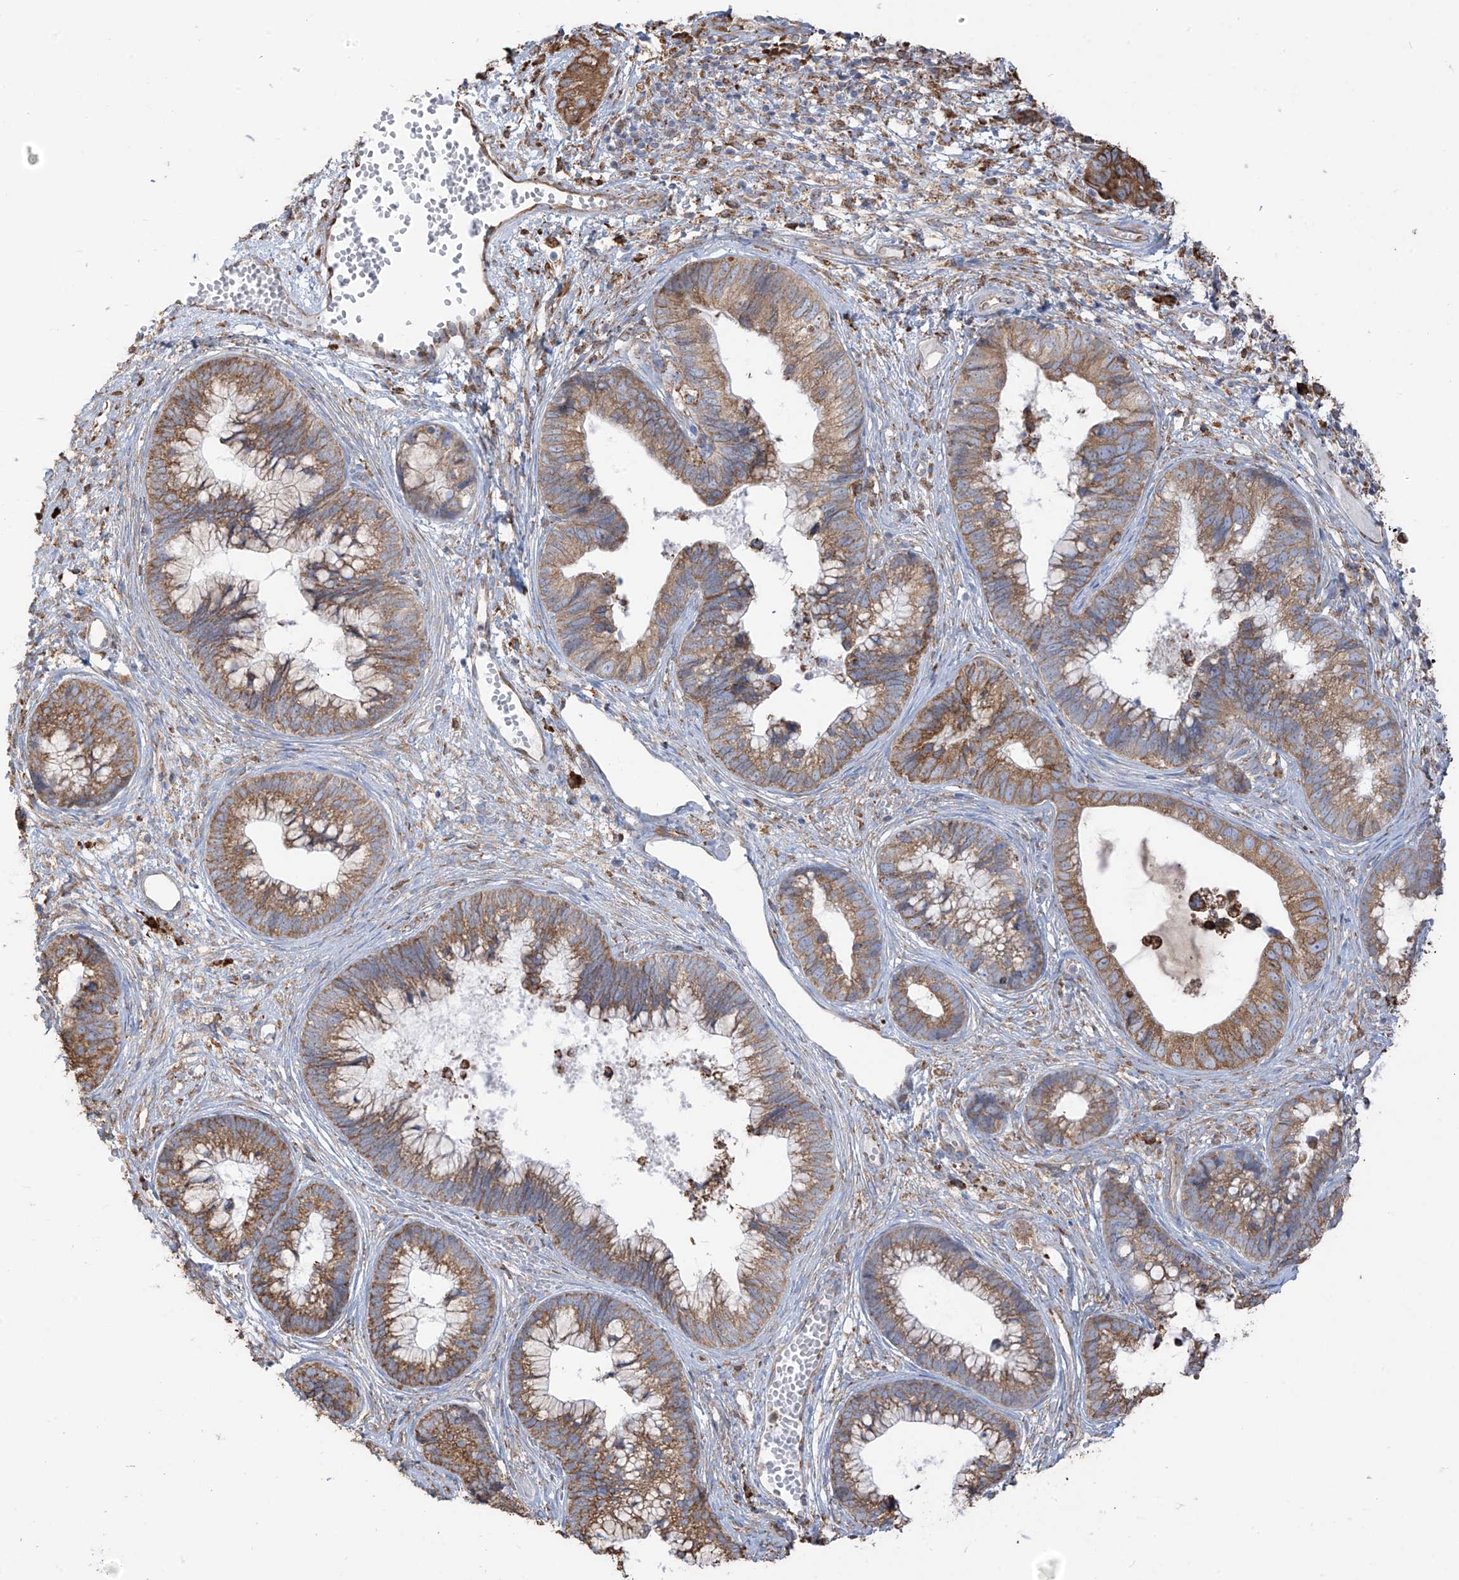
{"staining": {"intensity": "moderate", "quantity": ">75%", "location": "cytoplasmic/membranous"}, "tissue": "cervical cancer", "cell_type": "Tumor cells", "image_type": "cancer", "snomed": [{"axis": "morphology", "description": "Adenocarcinoma, NOS"}, {"axis": "topography", "description": "Cervix"}], "caption": "The photomicrograph displays a brown stain indicating the presence of a protein in the cytoplasmic/membranous of tumor cells in cervical cancer.", "gene": "PDIA6", "patient": {"sex": "female", "age": 44}}